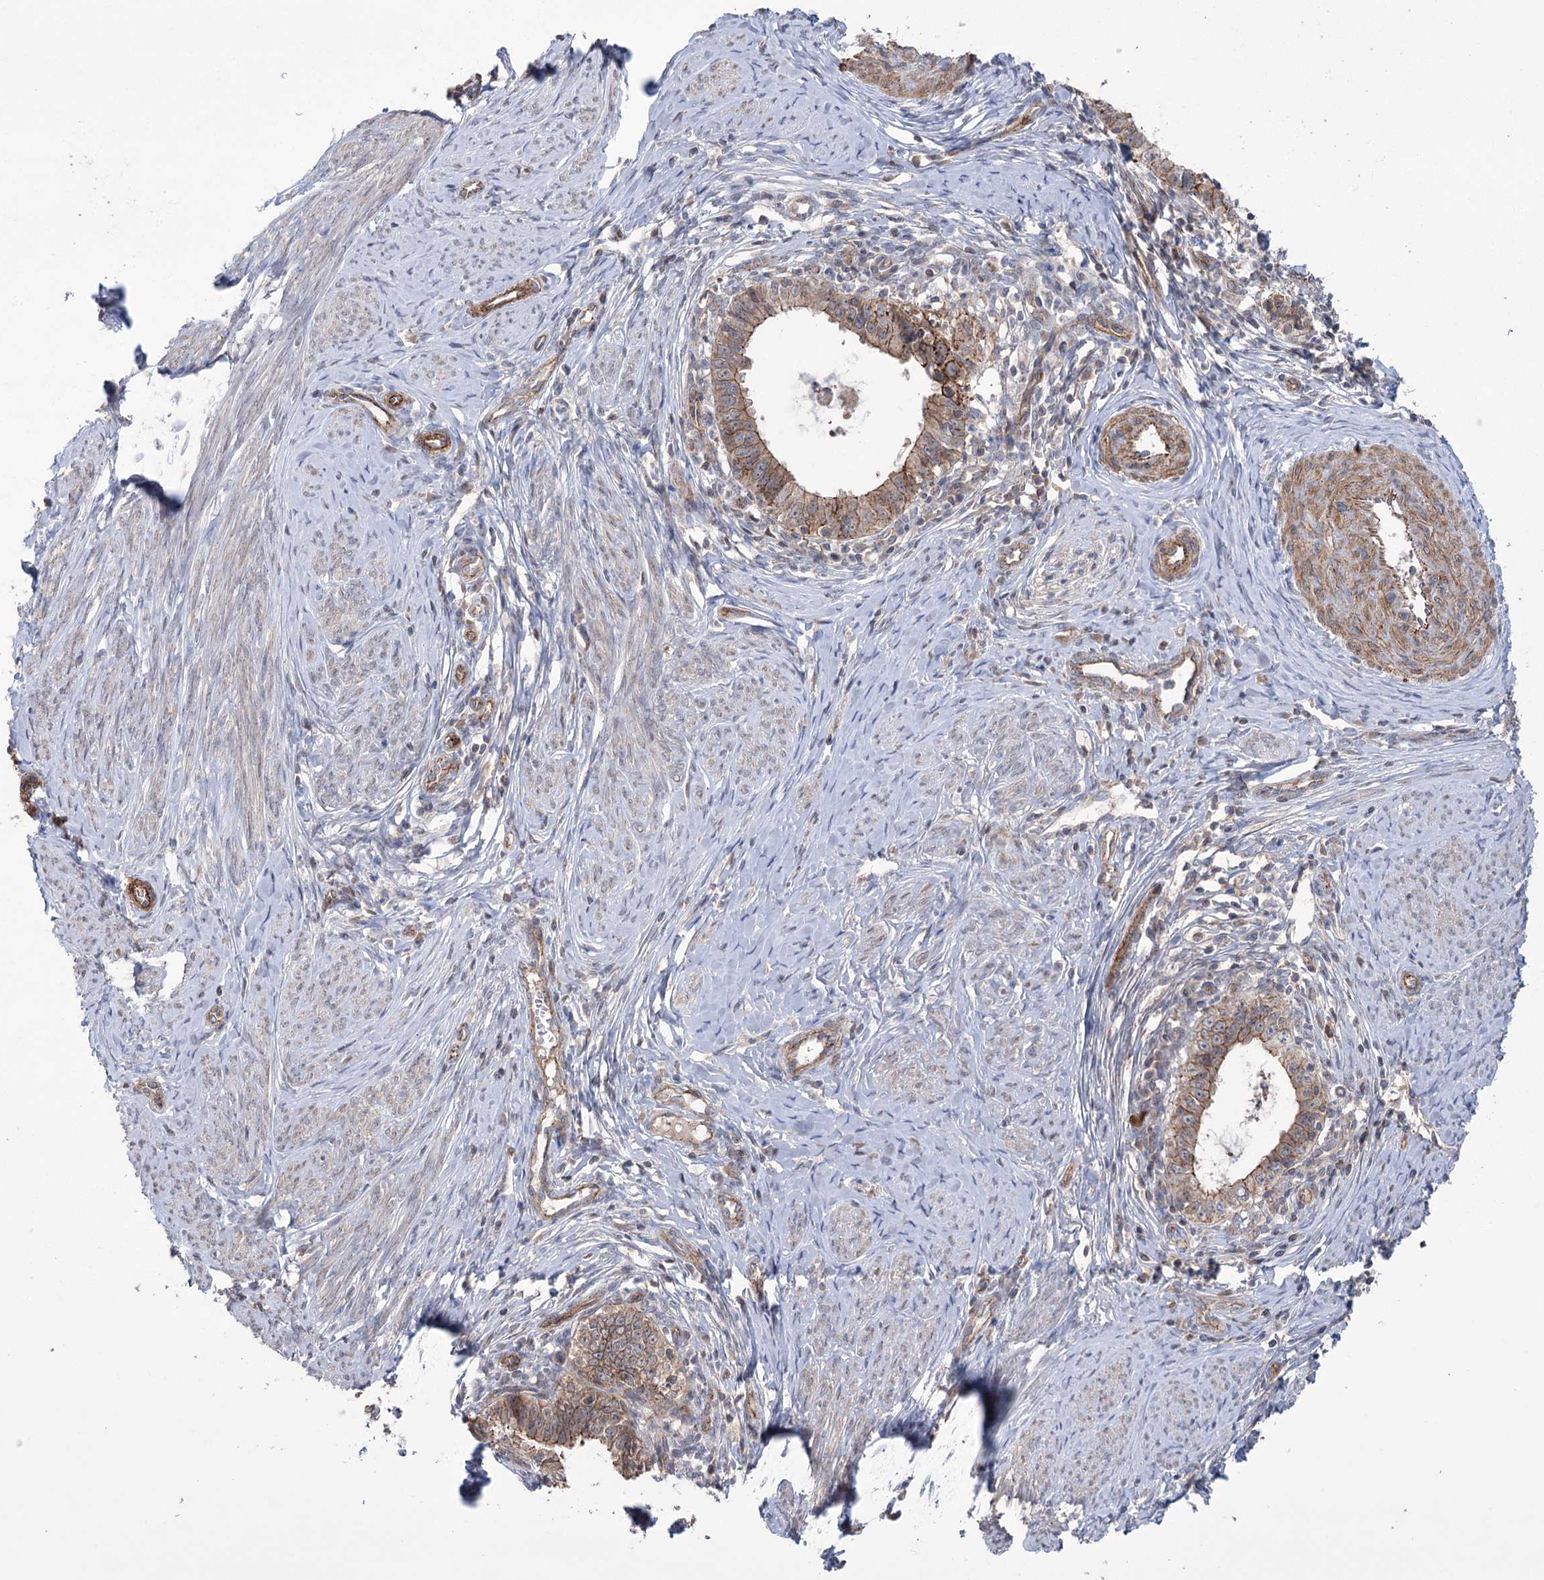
{"staining": {"intensity": "moderate", "quantity": ">75%", "location": "cytoplasmic/membranous"}, "tissue": "cervical cancer", "cell_type": "Tumor cells", "image_type": "cancer", "snomed": [{"axis": "morphology", "description": "Adenocarcinoma, NOS"}, {"axis": "topography", "description": "Cervix"}], "caption": "Adenocarcinoma (cervical) was stained to show a protein in brown. There is medium levels of moderate cytoplasmic/membranous expression in approximately >75% of tumor cells.", "gene": "TRIM71", "patient": {"sex": "female", "age": 36}}